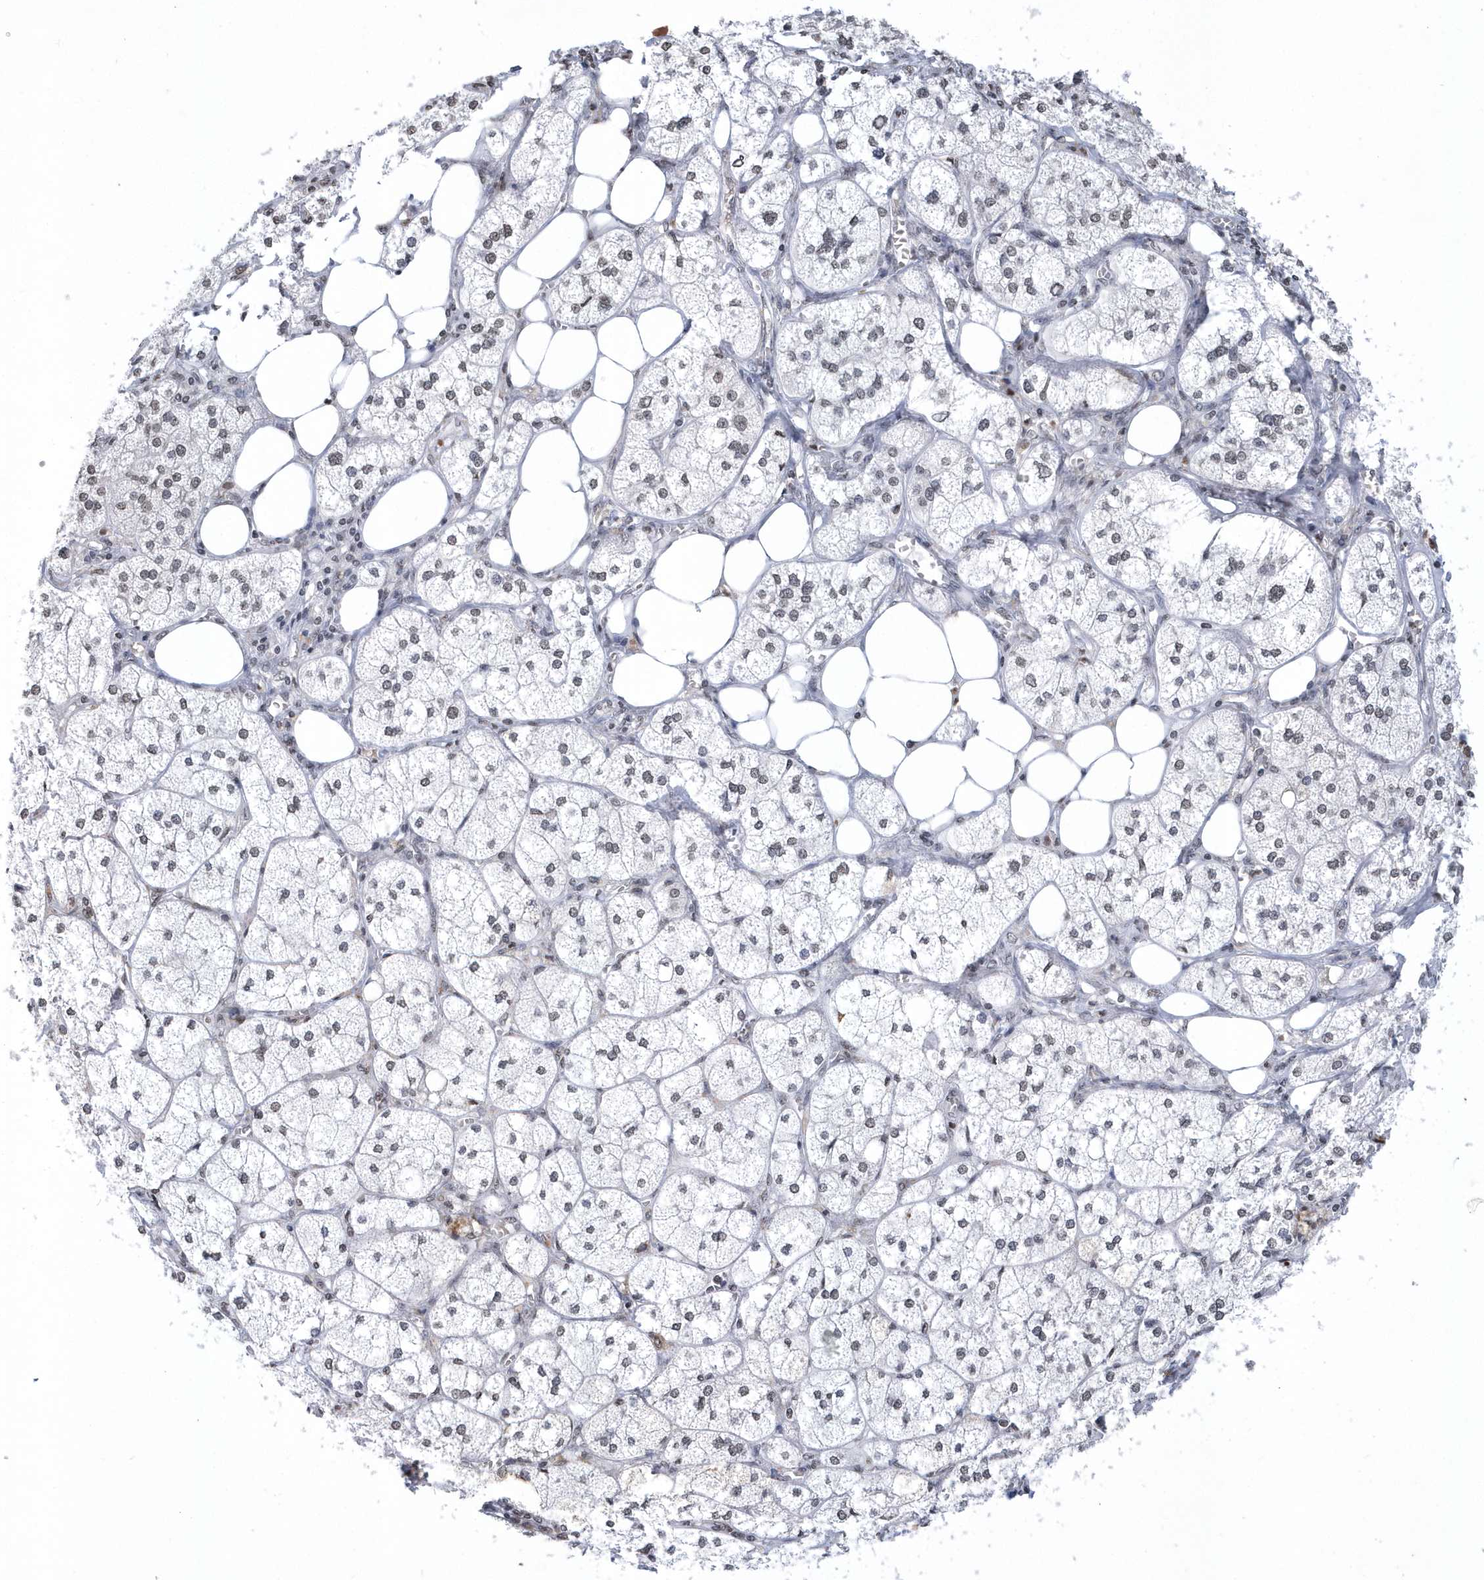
{"staining": {"intensity": "moderate", "quantity": "<25%", "location": "cytoplasmic/membranous"}, "tissue": "adrenal gland", "cell_type": "Glandular cells", "image_type": "normal", "snomed": [{"axis": "morphology", "description": "Normal tissue, NOS"}, {"axis": "topography", "description": "Adrenal gland"}], "caption": "An image of adrenal gland stained for a protein demonstrates moderate cytoplasmic/membranous brown staining in glandular cells.", "gene": "VWA5B2", "patient": {"sex": "female", "age": 61}}